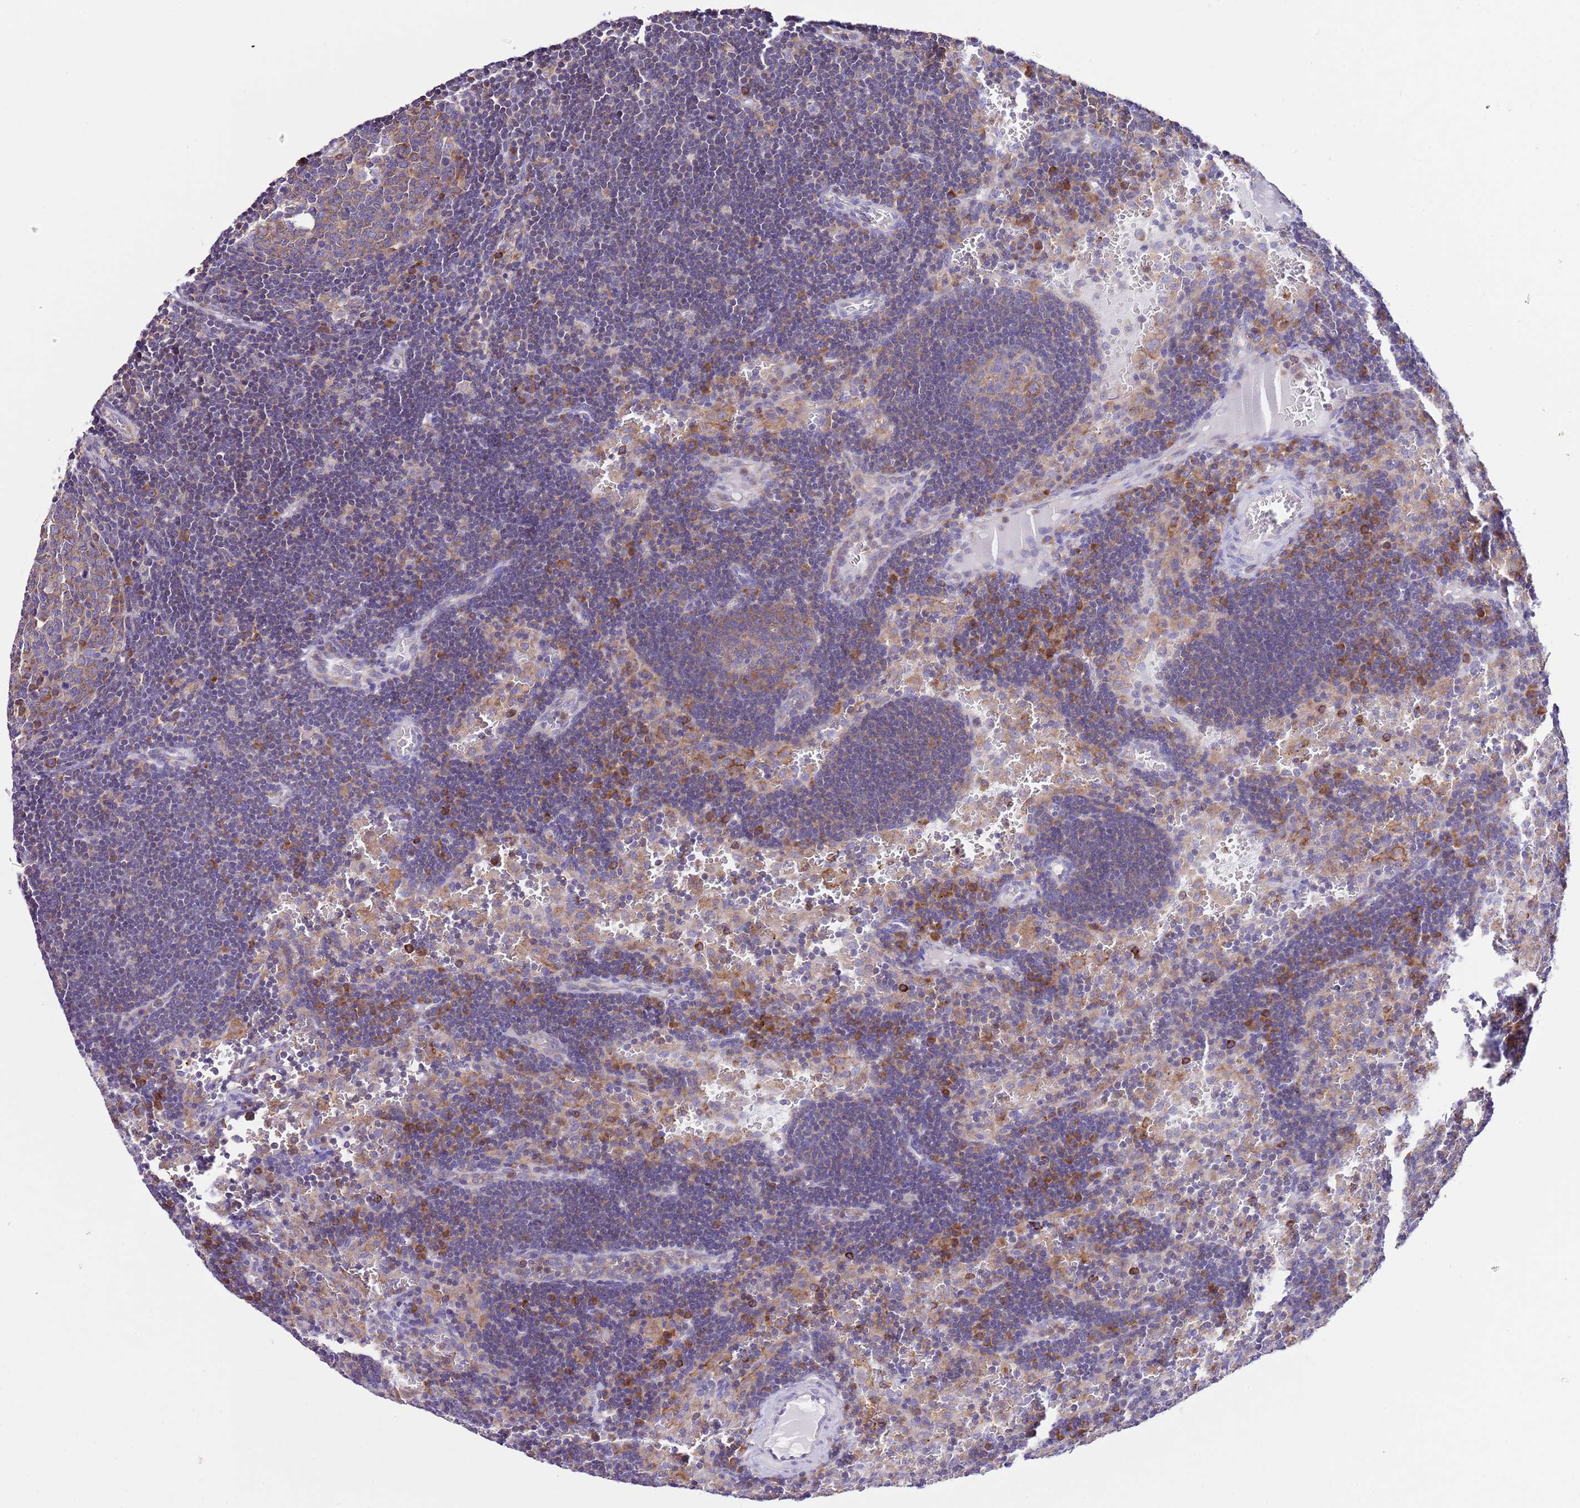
{"staining": {"intensity": "moderate", "quantity": ">75%", "location": "cytoplasmic/membranous"}, "tissue": "lymph node", "cell_type": "Germinal center cells", "image_type": "normal", "snomed": [{"axis": "morphology", "description": "Normal tissue, NOS"}, {"axis": "topography", "description": "Lymph node"}], "caption": "Immunohistochemistry photomicrograph of normal lymph node: lymph node stained using immunohistochemistry reveals medium levels of moderate protein expression localized specifically in the cytoplasmic/membranous of germinal center cells, appearing as a cytoplasmic/membranous brown color.", "gene": "RPS10", "patient": {"sex": "male", "age": 62}}